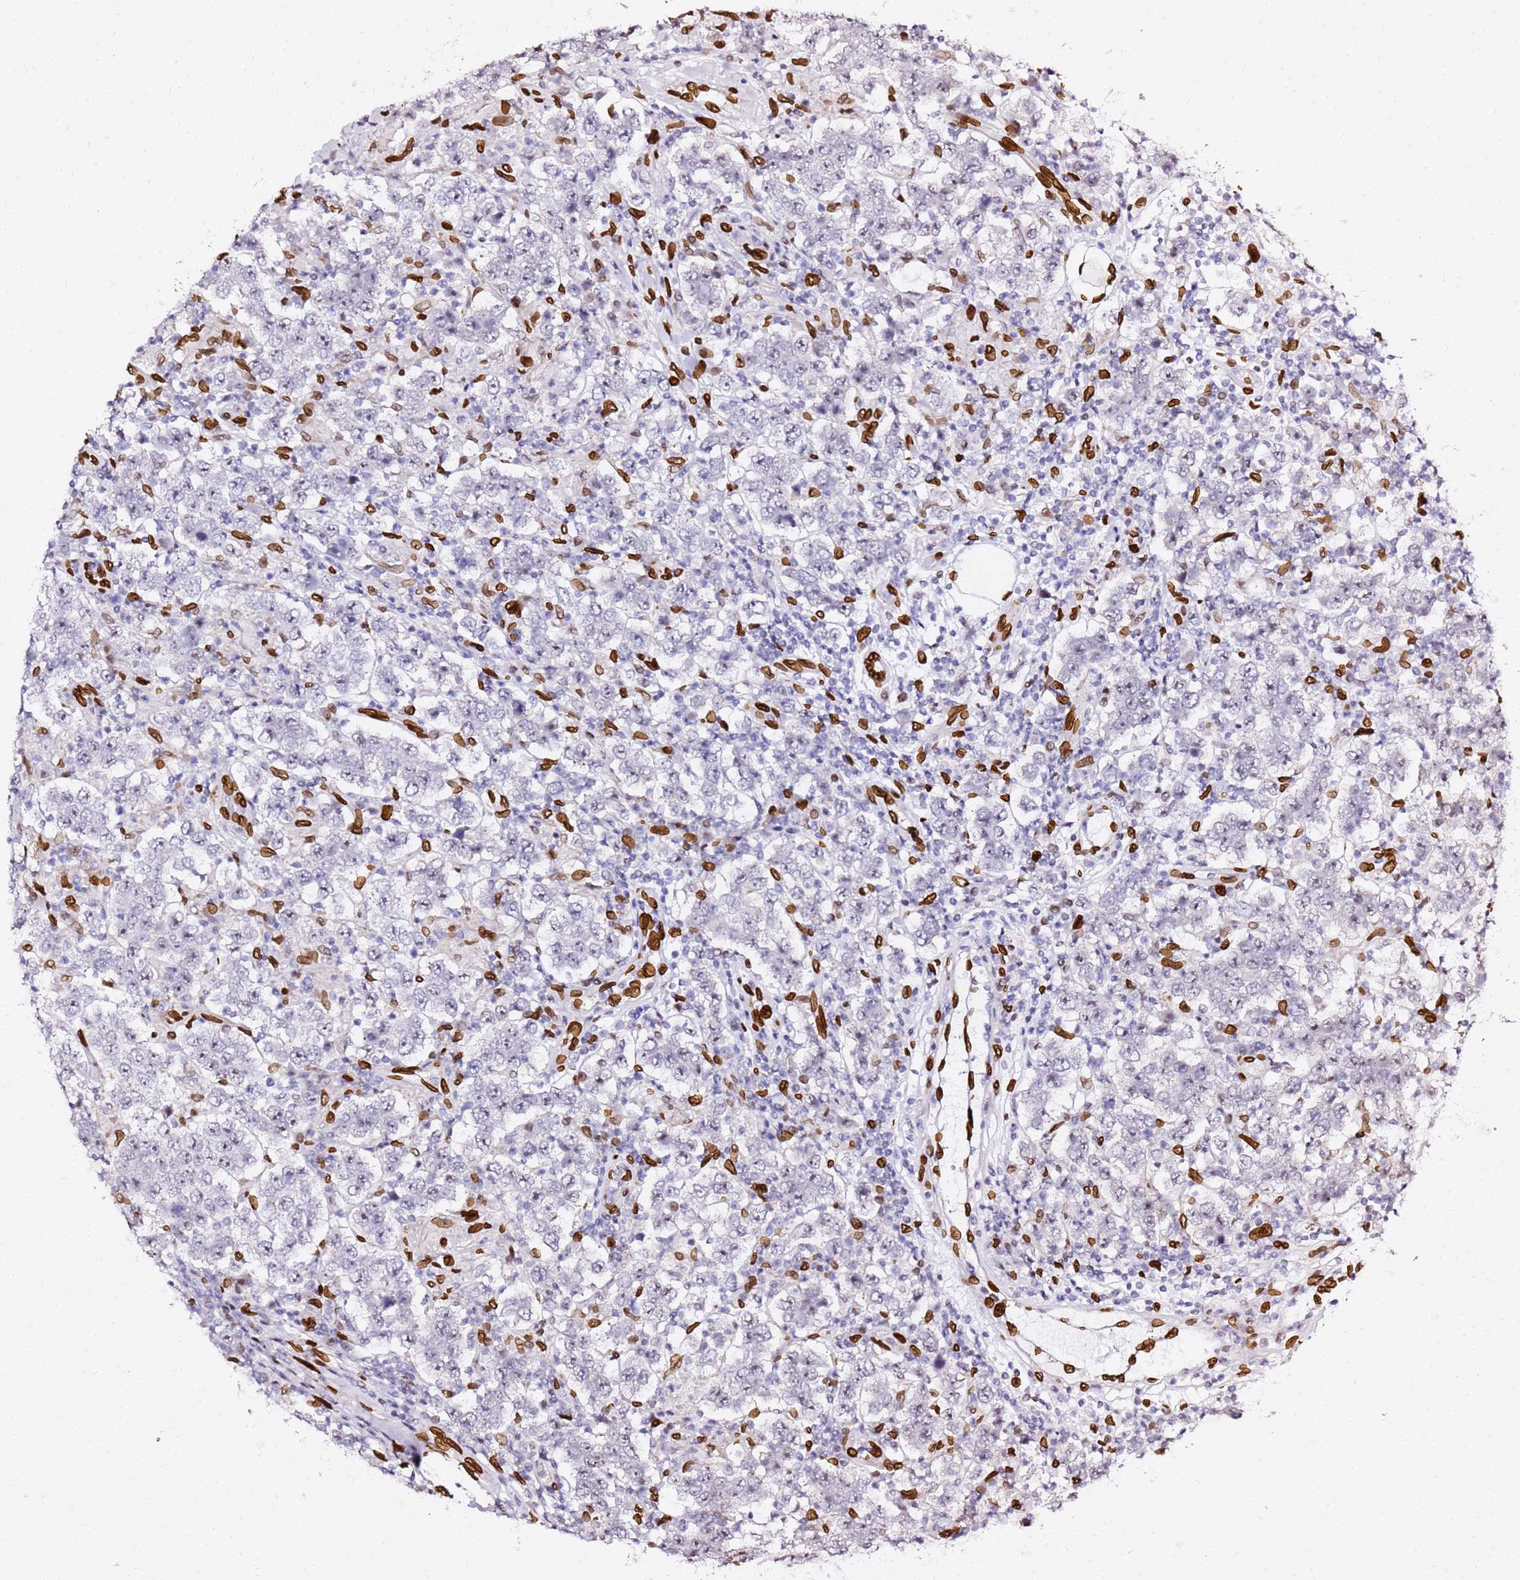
{"staining": {"intensity": "negative", "quantity": "none", "location": "none"}, "tissue": "testis cancer", "cell_type": "Tumor cells", "image_type": "cancer", "snomed": [{"axis": "morphology", "description": "Normal tissue, NOS"}, {"axis": "morphology", "description": "Urothelial carcinoma, High grade"}, {"axis": "morphology", "description": "Seminoma, NOS"}, {"axis": "morphology", "description": "Carcinoma, Embryonal, NOS"}, {"axis": "topography", "description": "Urinary bladder"}, {"axis": "topography", "description": "Testis"}], "caption": "This photomicrograph is of urothelial carcinoma (high-grade) (testis) stained with immunohistochemistry to label a protein in brown with the nuclei are counter-stained blue. There is no positivity in tumor cells.", "gene": "C6orf141", "patient": {"sex": "male", "age": 41}}